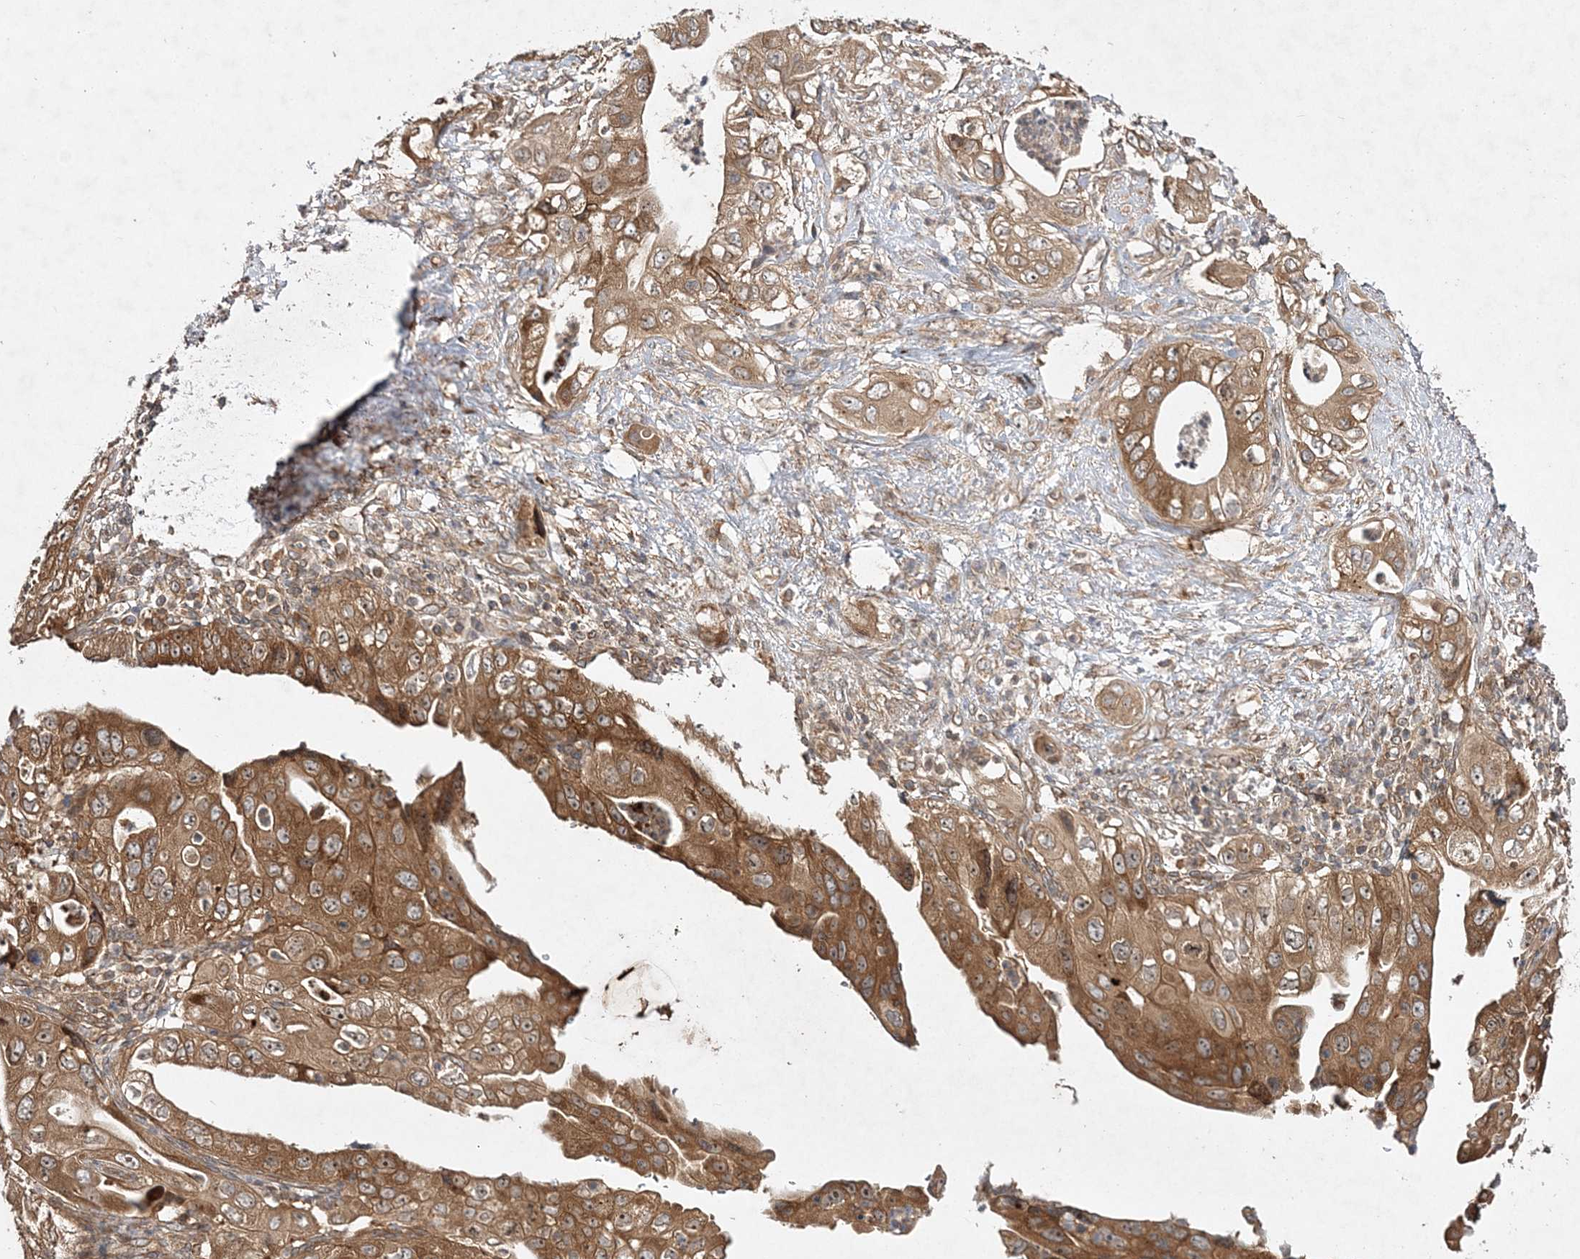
{"staining": {"intensity": "moderate", "quantity": ">75%", "location": "cytoplasmic/membranous"}, "tissue": "pancreatic cancer", "cell_type": "Tumor cells", "image_type": "cancer", "snomed": [{"axis": "morphology", "description": "Adenocarcinoma, NOS"}, {"axis": "topography", "description": "Pancreas"}], "caption": "Adenocarcinoma (pancreatic) stained for a protein (brown) demonstrates moderate cytoplasmic/membranous positive expression in about >75% of tumor cells.", "gene": "TMEM9B", "patient": {"sex": "female", "age": 78}}